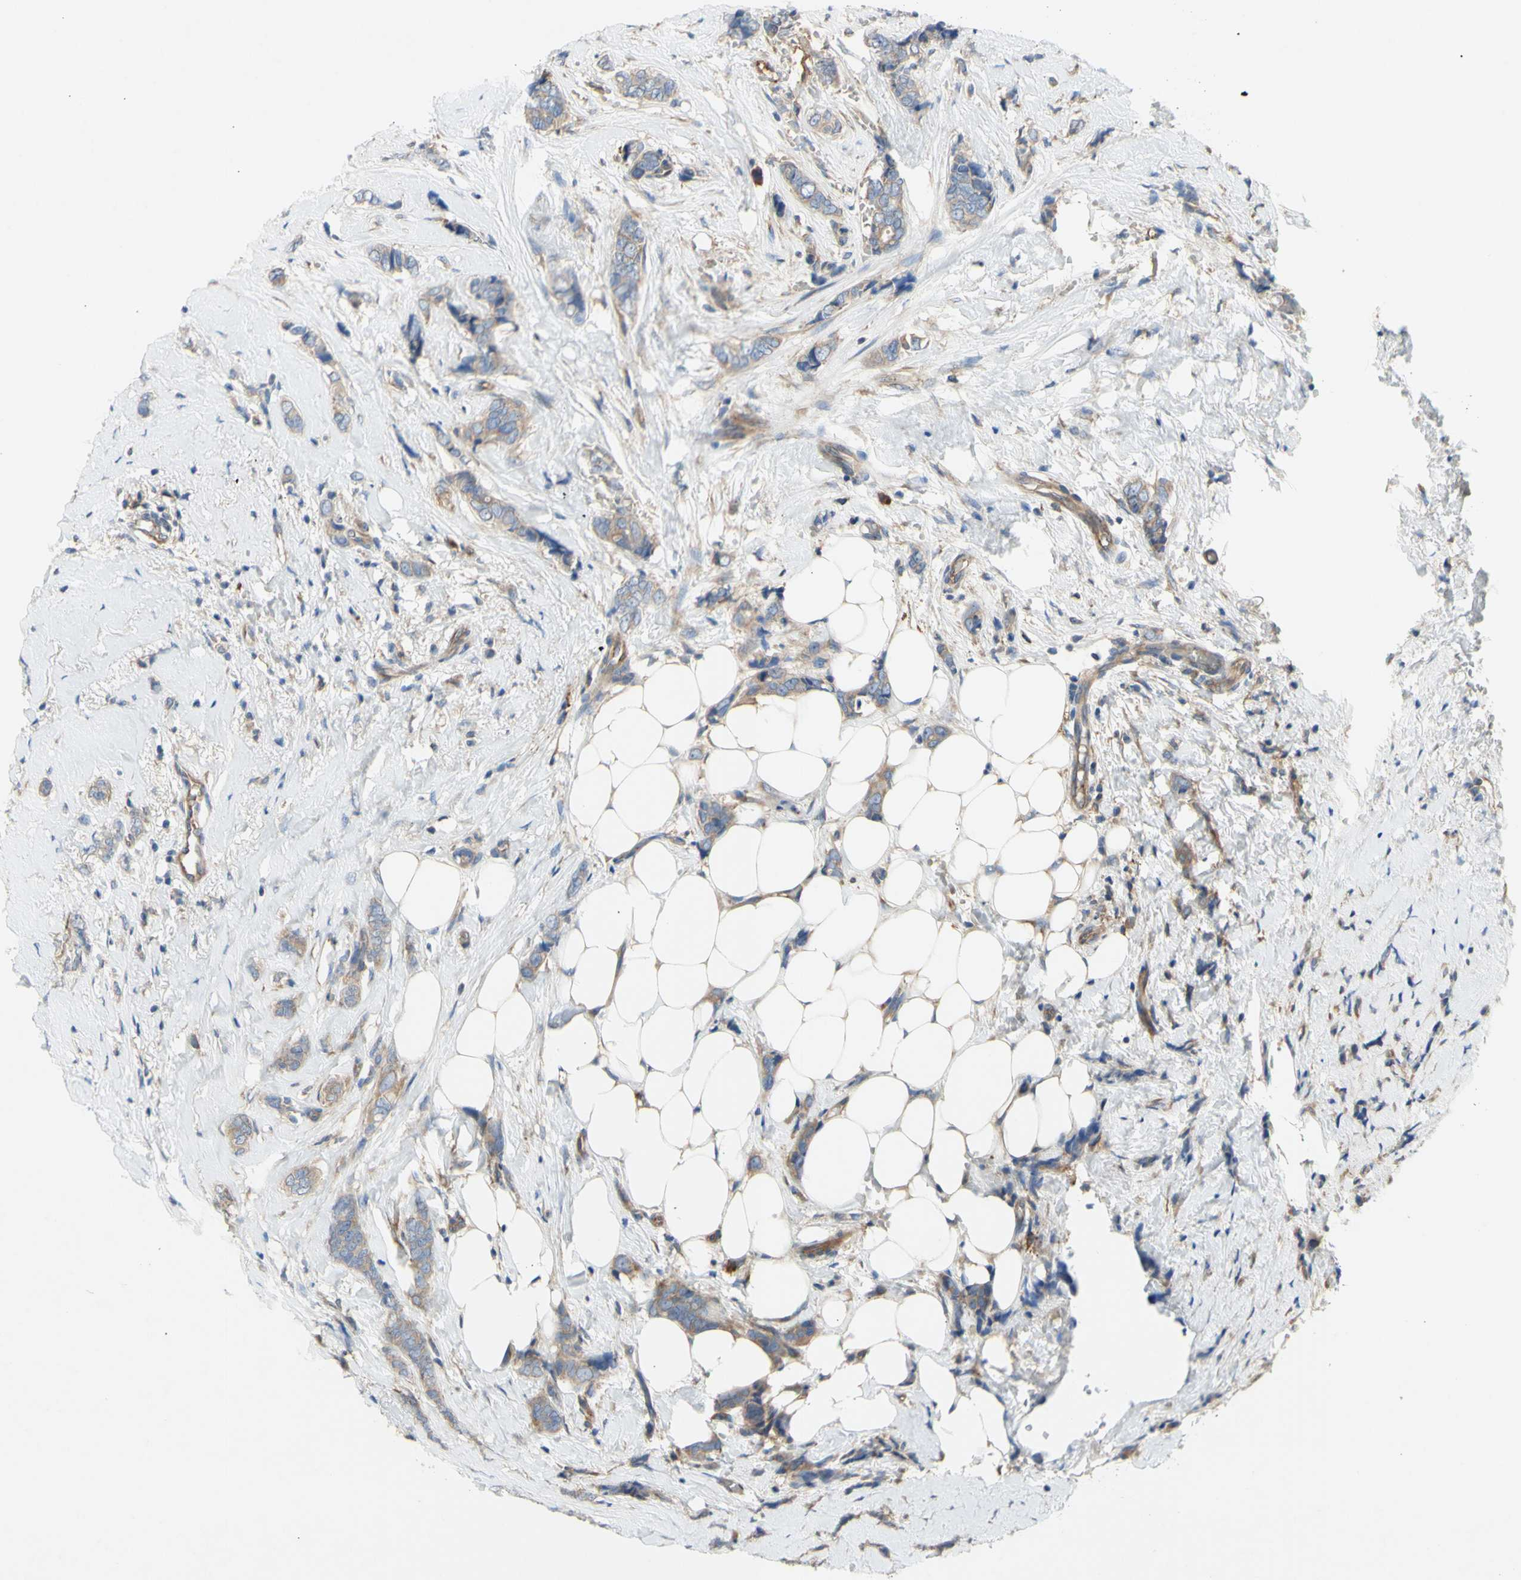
{"staining": {"intensity": "weak", "quantity": ">75%", "location": "cytoplasmic/membranous"}, "tissue": "breast cancer", "cell_type": "Tumor cells", "image_type": "cancer", "snomed": [{"axis": "morphology", "description": "Lobular carcinoma"}, {"axis": "topography", "description": "Skin"}, {"axis": "topography", "description": "Breast"}], "caption": "Protein staining shows weak cytoplasmic/membranous expression in about >75% of tumor cells in lobular carcinoma (breast). (DAB (3,3'-diaminobenzidine) IHC, brown staining for protein, blue staining for nuclei).", "gene": "KLC1", "patient": {"sex": "female", "age": 46}}